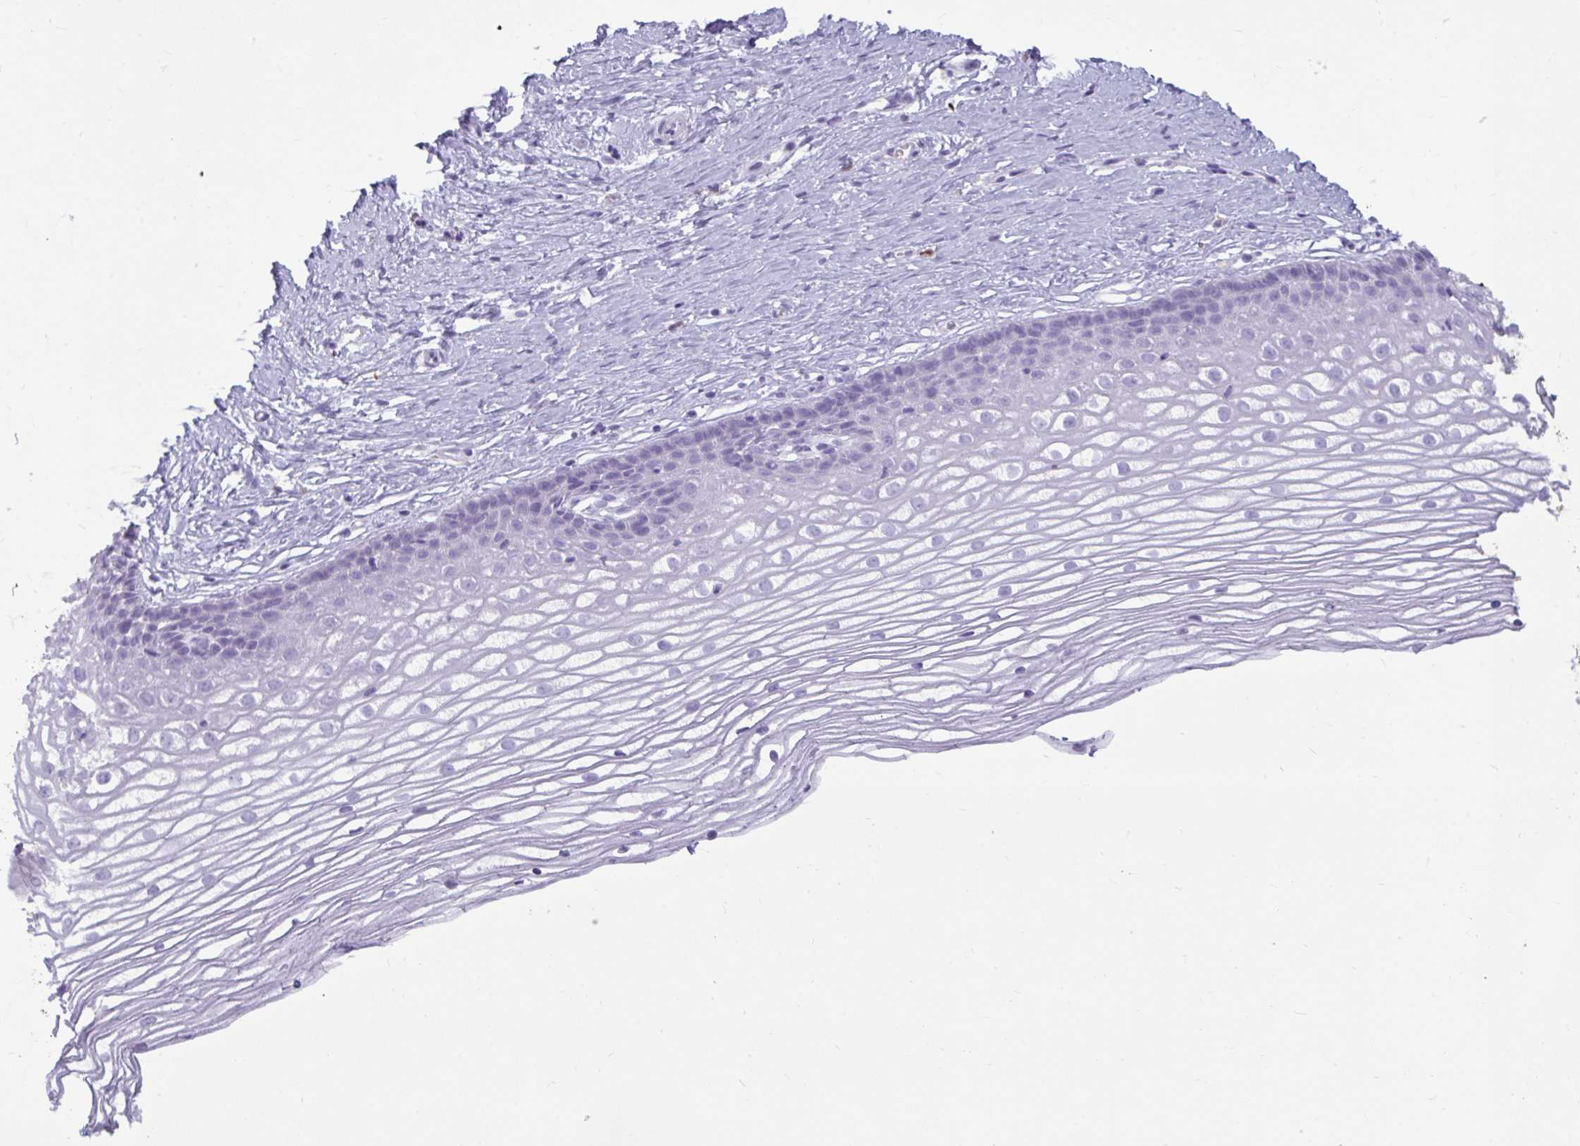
{"staining": {"intensity": "negative", "quantity": "none", "location": "none"}, "tissue": "cervix", "cell_type": "Squamous epithelial cells", "image_type": "normal", "snomed": [{"axis": "morphology", "description": "Normal tissue, NOS"}, {"axis": "topography", "description": "Cervix"}], "caption": "Immunohistochemistry (IHC) histopathology image of benign cervix: cervix stained with DAB (3,3'-diaminobenzidine) shows no significant protein expression in squamous epithelial cells. (Immunohistochemistry (IHC), brightfield microscopy, high magnification).", "gene": "ANKRD60", "patient": {"sex": "female", "age": 40}}